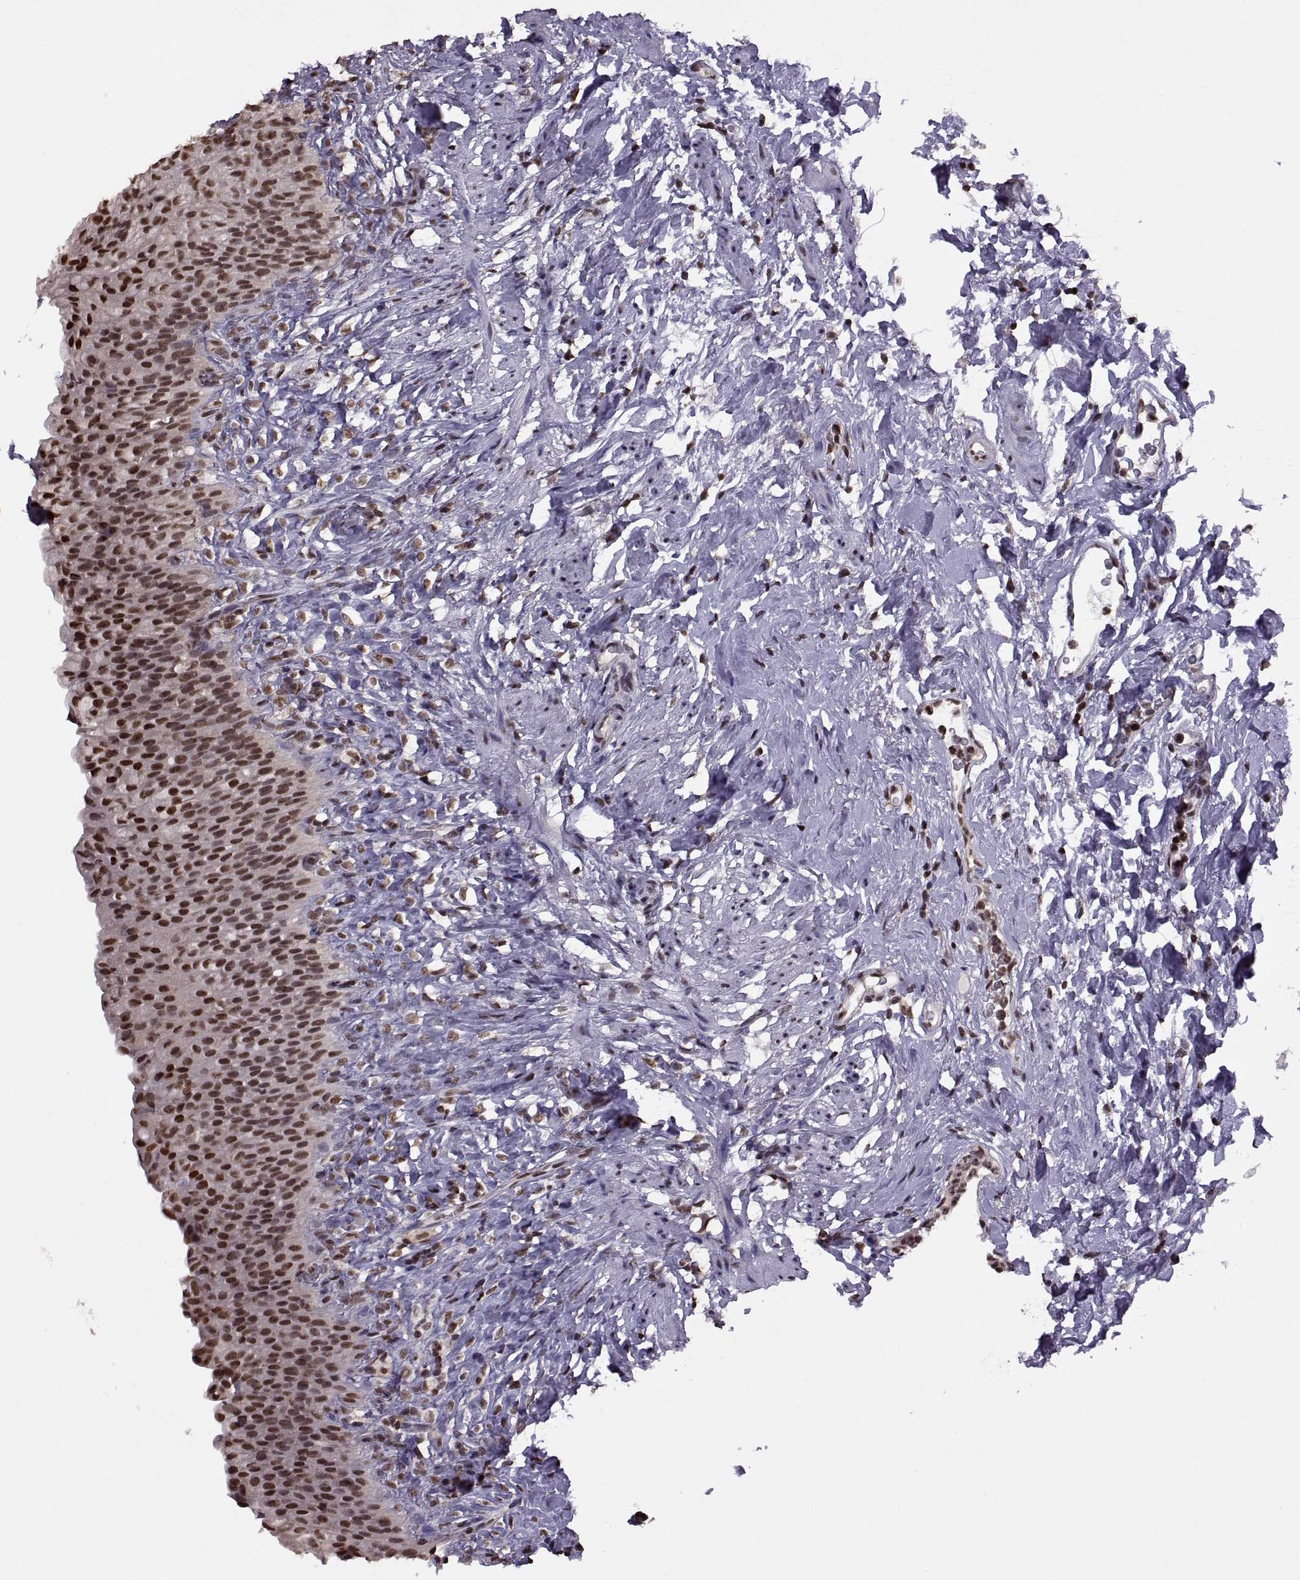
{"staining": {"intensity": "strong", "quantity": ">75%", "location": "nuclear"}, "tissue": "urinary bladder", "cell_type": "Urothelial cells", "image_type": "normal", "snomed": [{"axis": "morphology", "description": "Normal tissue, NOS"}, {"axis": "topography", "description": "Urinary bladder"}], "caption": "A brown stain highlights strong nuclear staining of a protein in urothelial cells of benign urinary bladder.", "gene": "INTS3", "patient": {"sex": "male", "age": 76}}